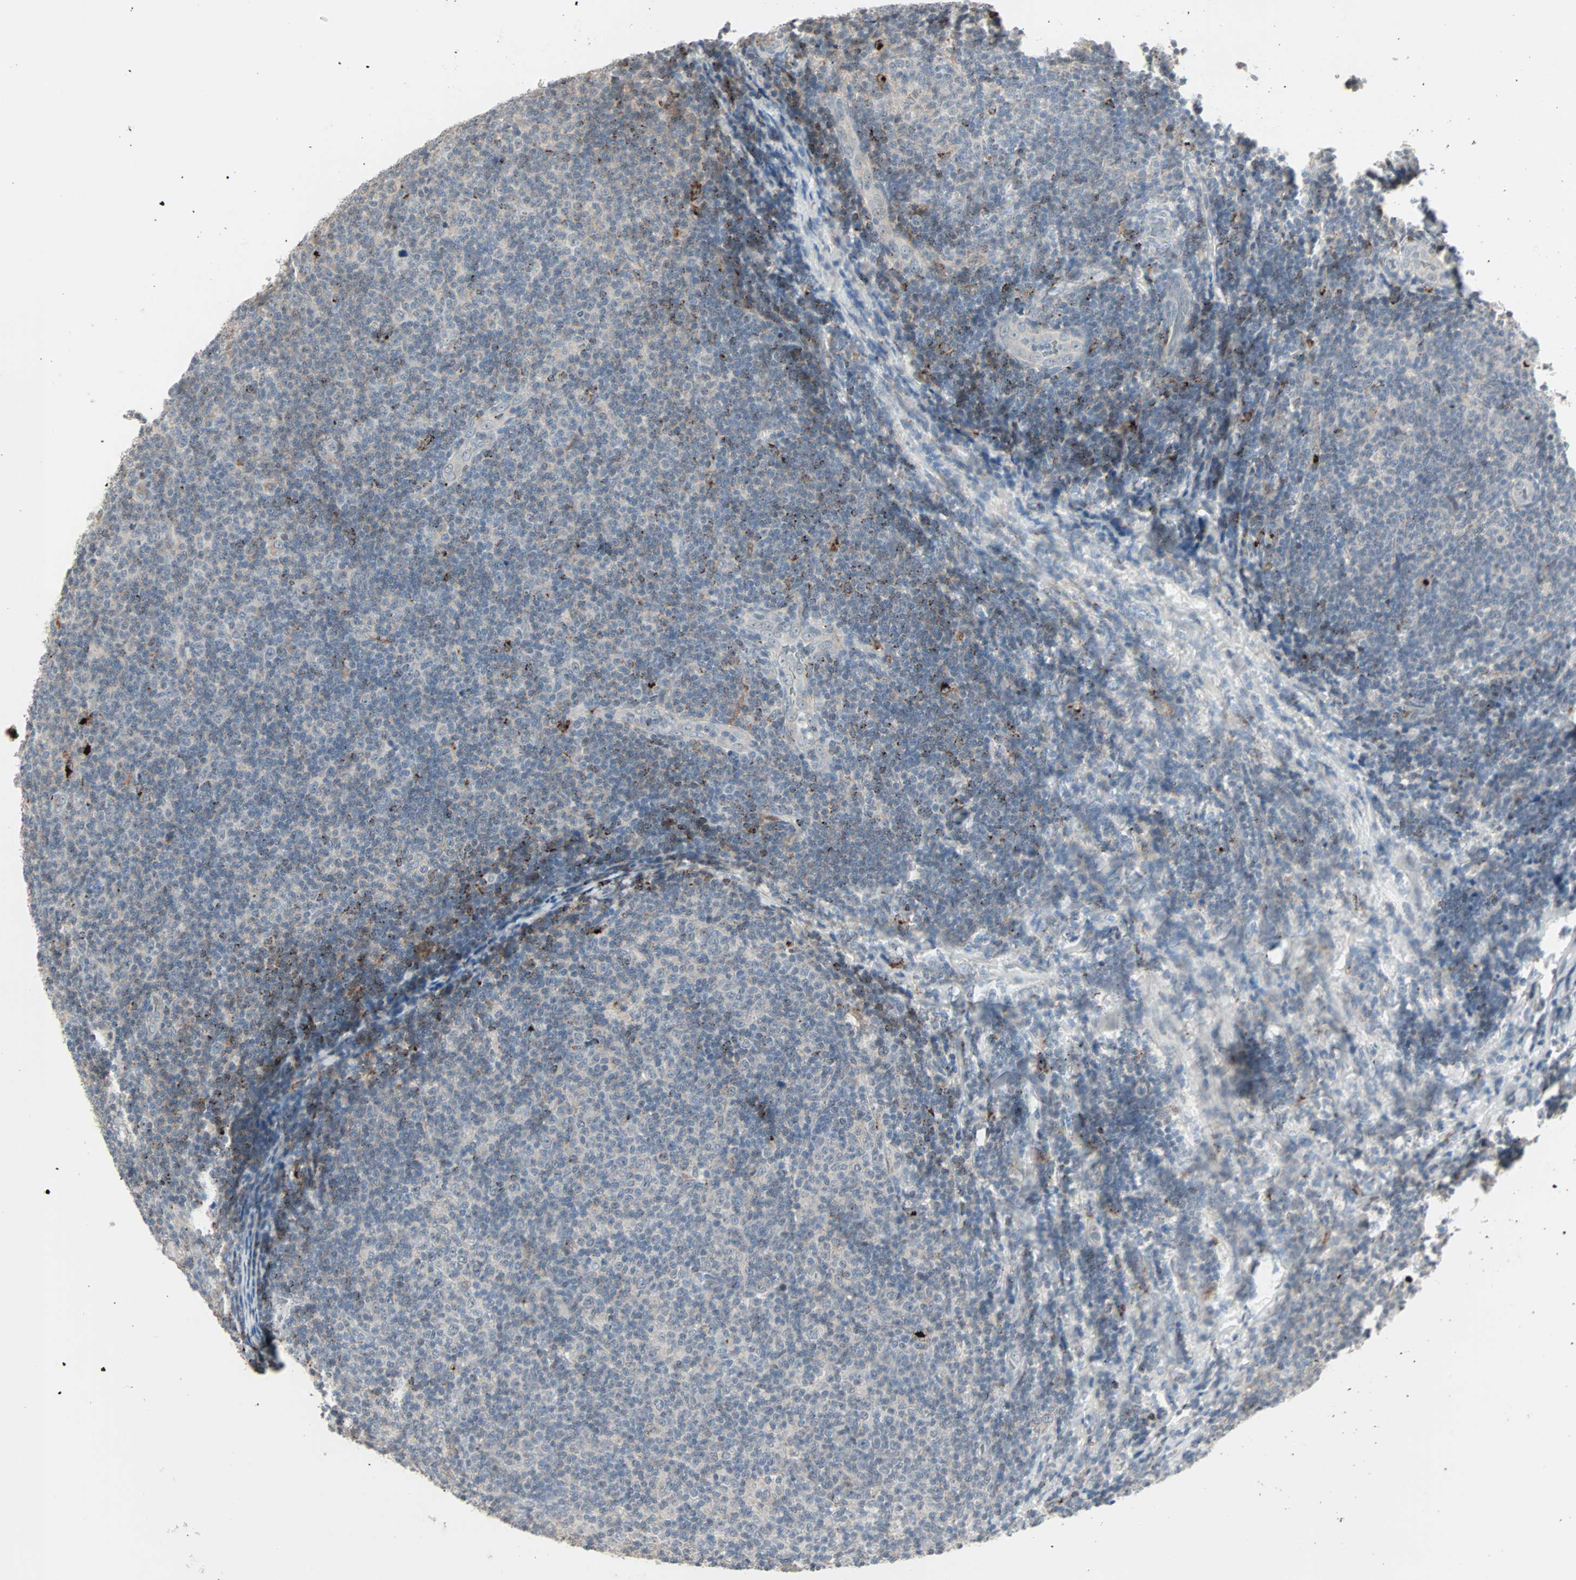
{"staining": {"intensity": "moderate", "quantity": "<25%", "location": "cytoplasmic/membranous"}, "tissue": "lymphoma", "cell_type": "Tumor cells", "image_type": "cancer", "snomed": [{"axis": "morphology", "description": "Malignant lymphoma, non-Hodgkin's type, Low grade"}, {"axis": "topography", "description": "Lymph node"}], "caption": "Tumor cells reveal low levels of moderate cytoplasmic/membranous expression in approximately <25% of cells in human lymphoma. (DAB IHC with brightfield microscopy, high magnification).", "gene": "KDM4A", "patient": {"sex": "male", "age": 83}}